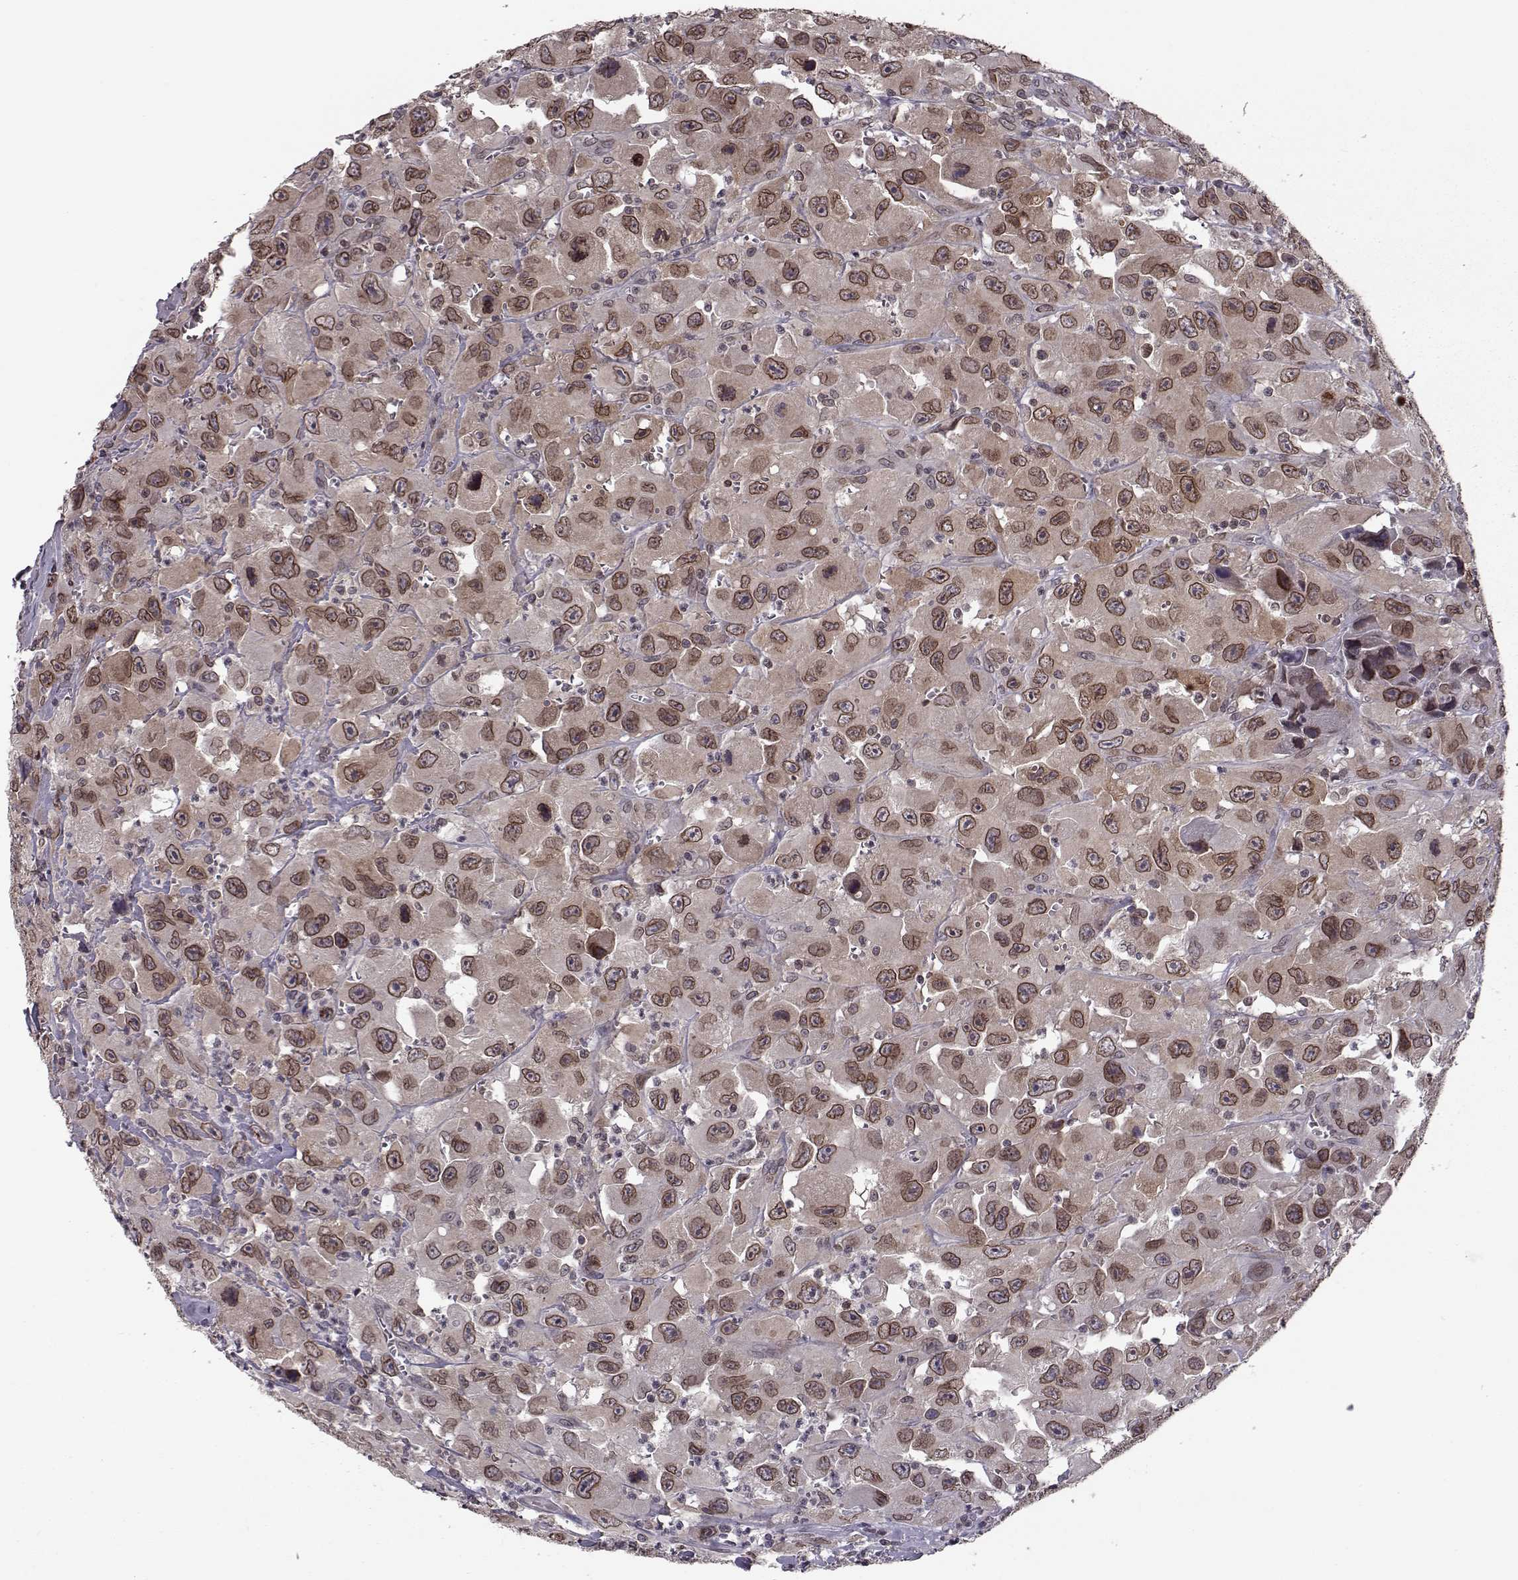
{"staining": {"intensity": "moderate", "quantity": ">75%", "location": "cytoplasmic/membranous,nuclear"}, "tissue": "head and neck cancer", "cell_type": "Tumor cells", "image_type": "cancer", "snomed": [{"axis": "morphology", "description": "Squamous cell carcinoma, NOS"}, {"axis": "morphology", "description": "Squamous cell carcinoma, metastatic, NOS"}, {"axis": "topography", "description": "Oral tissue"}, {"axis": "topography", "description": "Head-Neck"}], "caption": "Head and neck cancer was stained to show a protein in brown. There is medium levels of moderate cytoplasmic/membranous and nuclear expression in approximately >75% of tumor cells. Using DAB (3,3'-diaminobenzidine) (brown) and hematoxylin (blue) stains, captured at high magnification using brightfield microscopy.", "gene": "NUP37", "patient": {"sex": "female", "age": 85}}